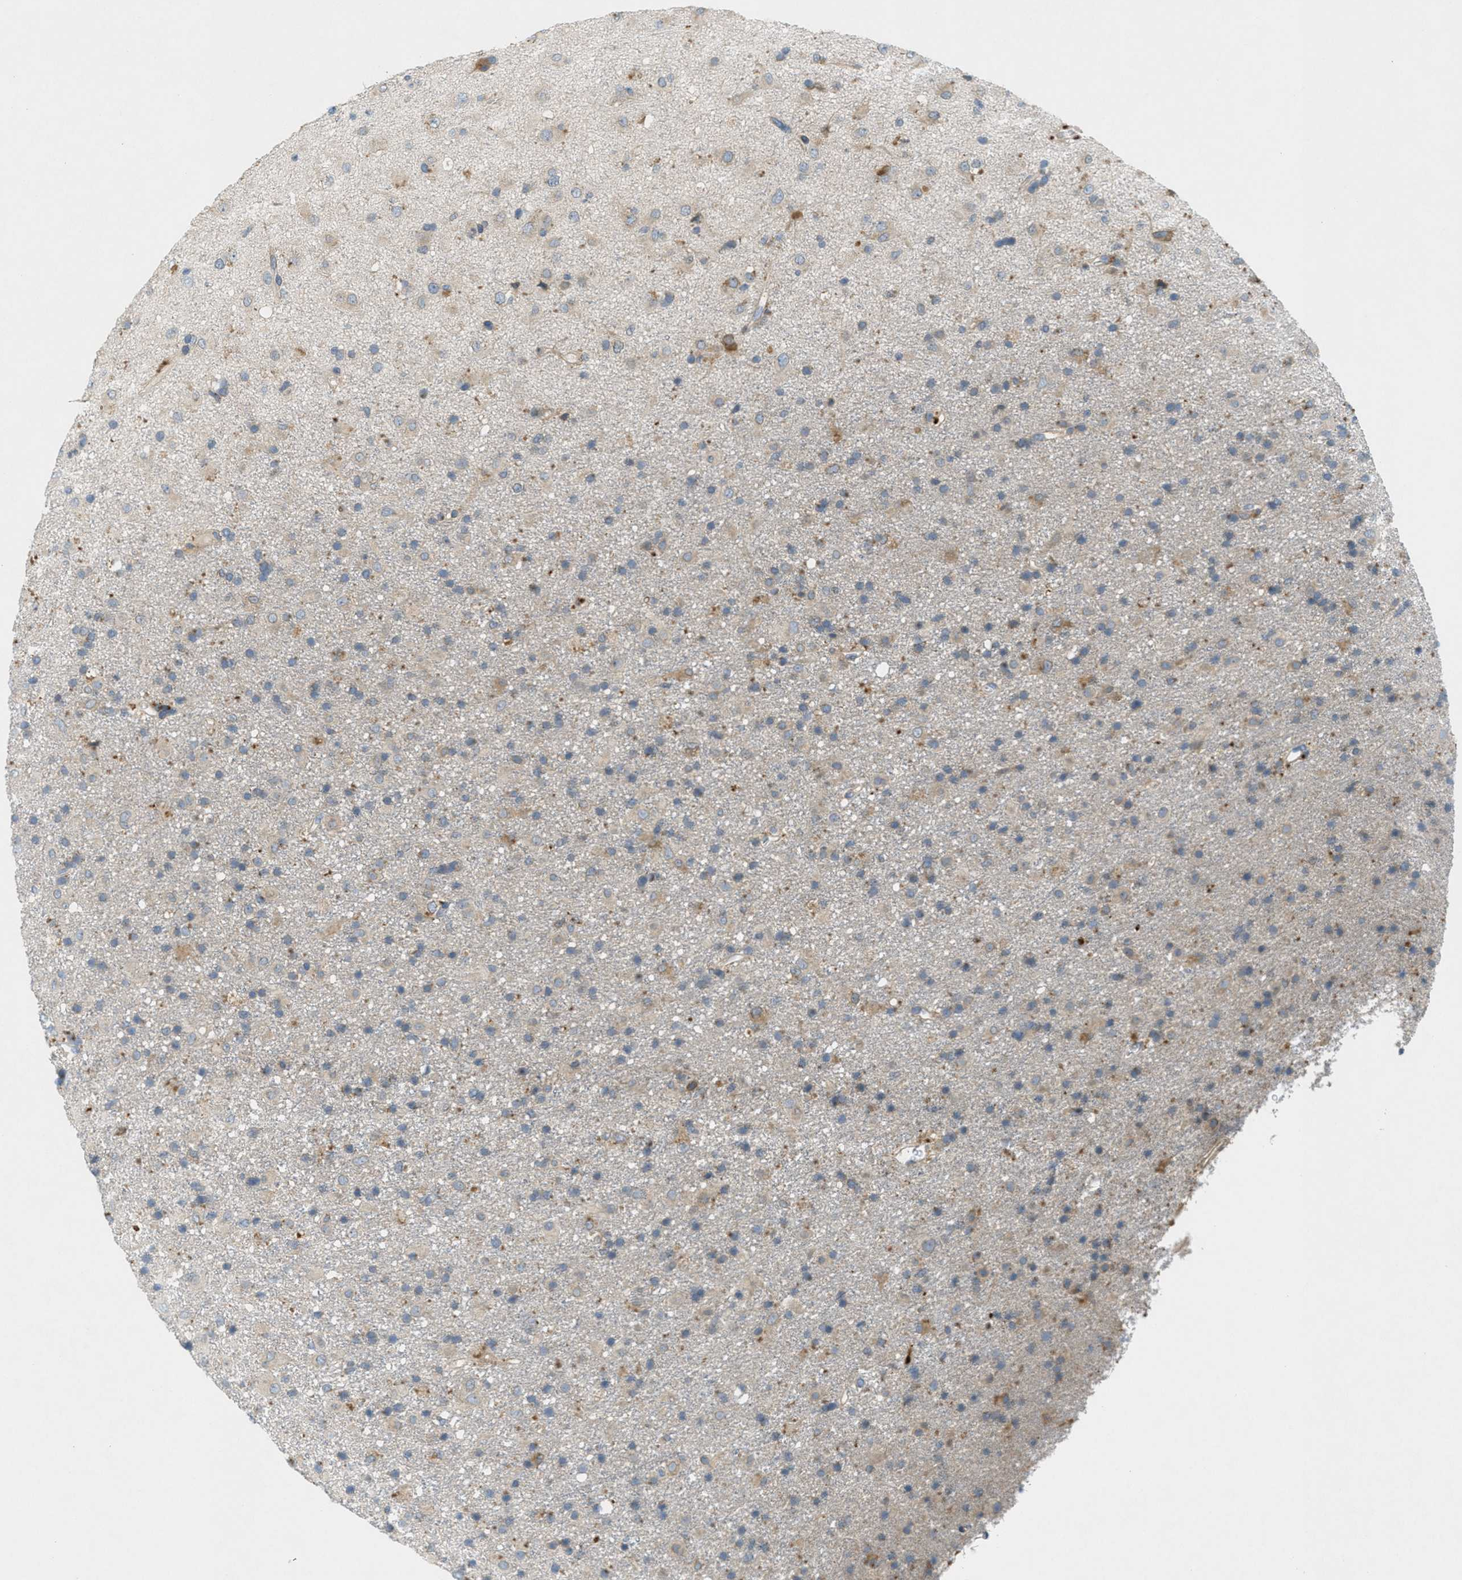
{"staining": {"intensity": "weak", "quantity": "25%-75%", "location": "cytoplasmic/membranous"}, "tissue": "glioma", "cell_type": "Tumor cells", "image_type": "cancer", "snomed": [{"axis": "morphology", "description": "Glioma, malignant, Low grade"}, {"axis": "topography", "description": "Brain"}], "caption": "There is low levels of weak cytoplasmic/membranous expression in tumor cells of malignant glioma (low-grade), as demonstrated by immunohistochemical staining (brown color).", "gene": "SIGMAR1", "patient": {"sex": "male", "age": 65}}